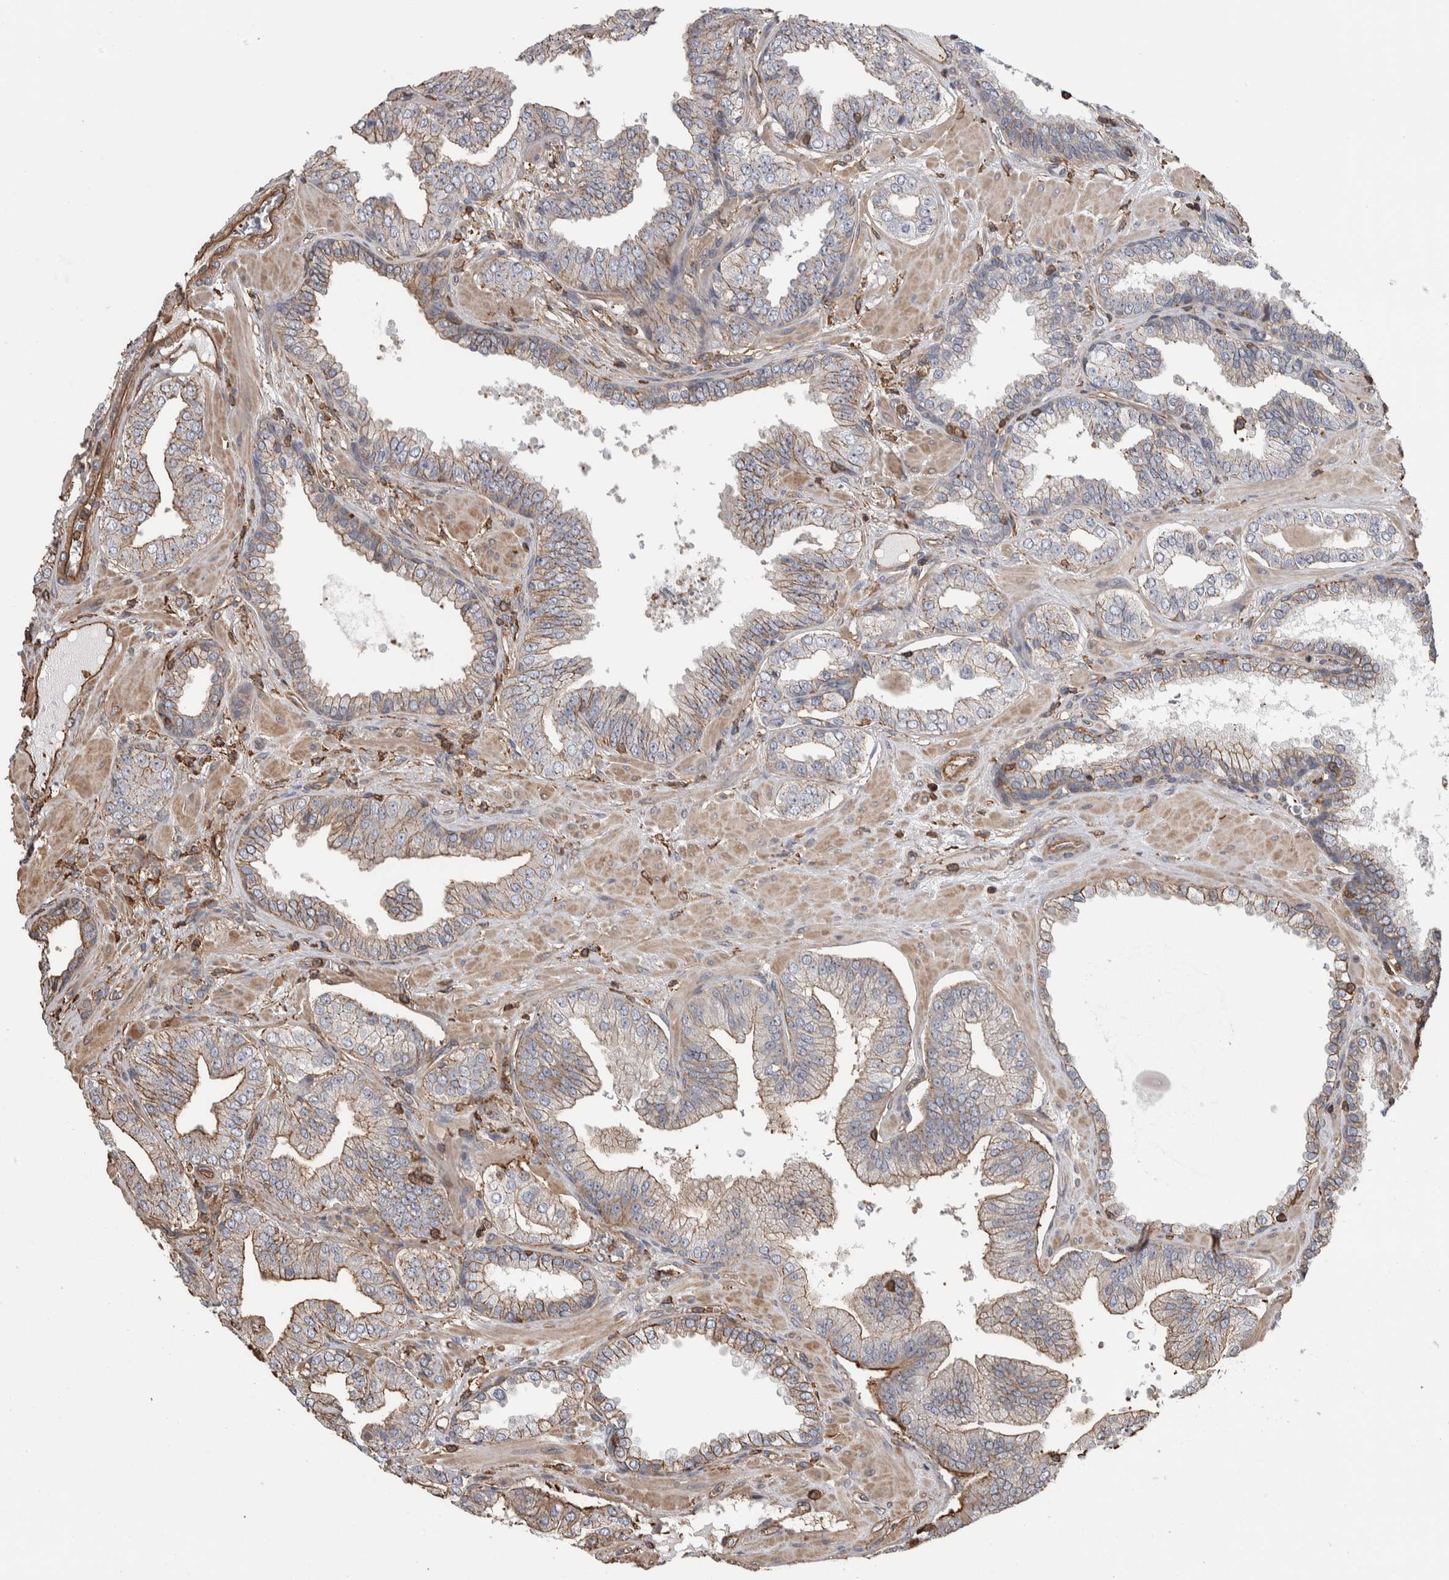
{"staining": {"intensity": "weak", "quantity": "25%-75%", "location": "cytoplasmic/membranous"}, "tissue": "prostate cancer", "cell_type": "Tumor cells", "image_type": "cancer", "snomed": [{"axis": "morphology", "description": "Adenocarcinoma, Low grade"}, {"axis": "topography", "description": "Prostate"}], "caption": "Human adenocarcinoma (low-grade) (prostate) stained for a protein (brown) reveals weak cytoplasmic/membranous positive expression in approximately 25%-75% of tumor cells.", "gene": "ENPP2", "patient": {"sex": "male", "age": 62}}